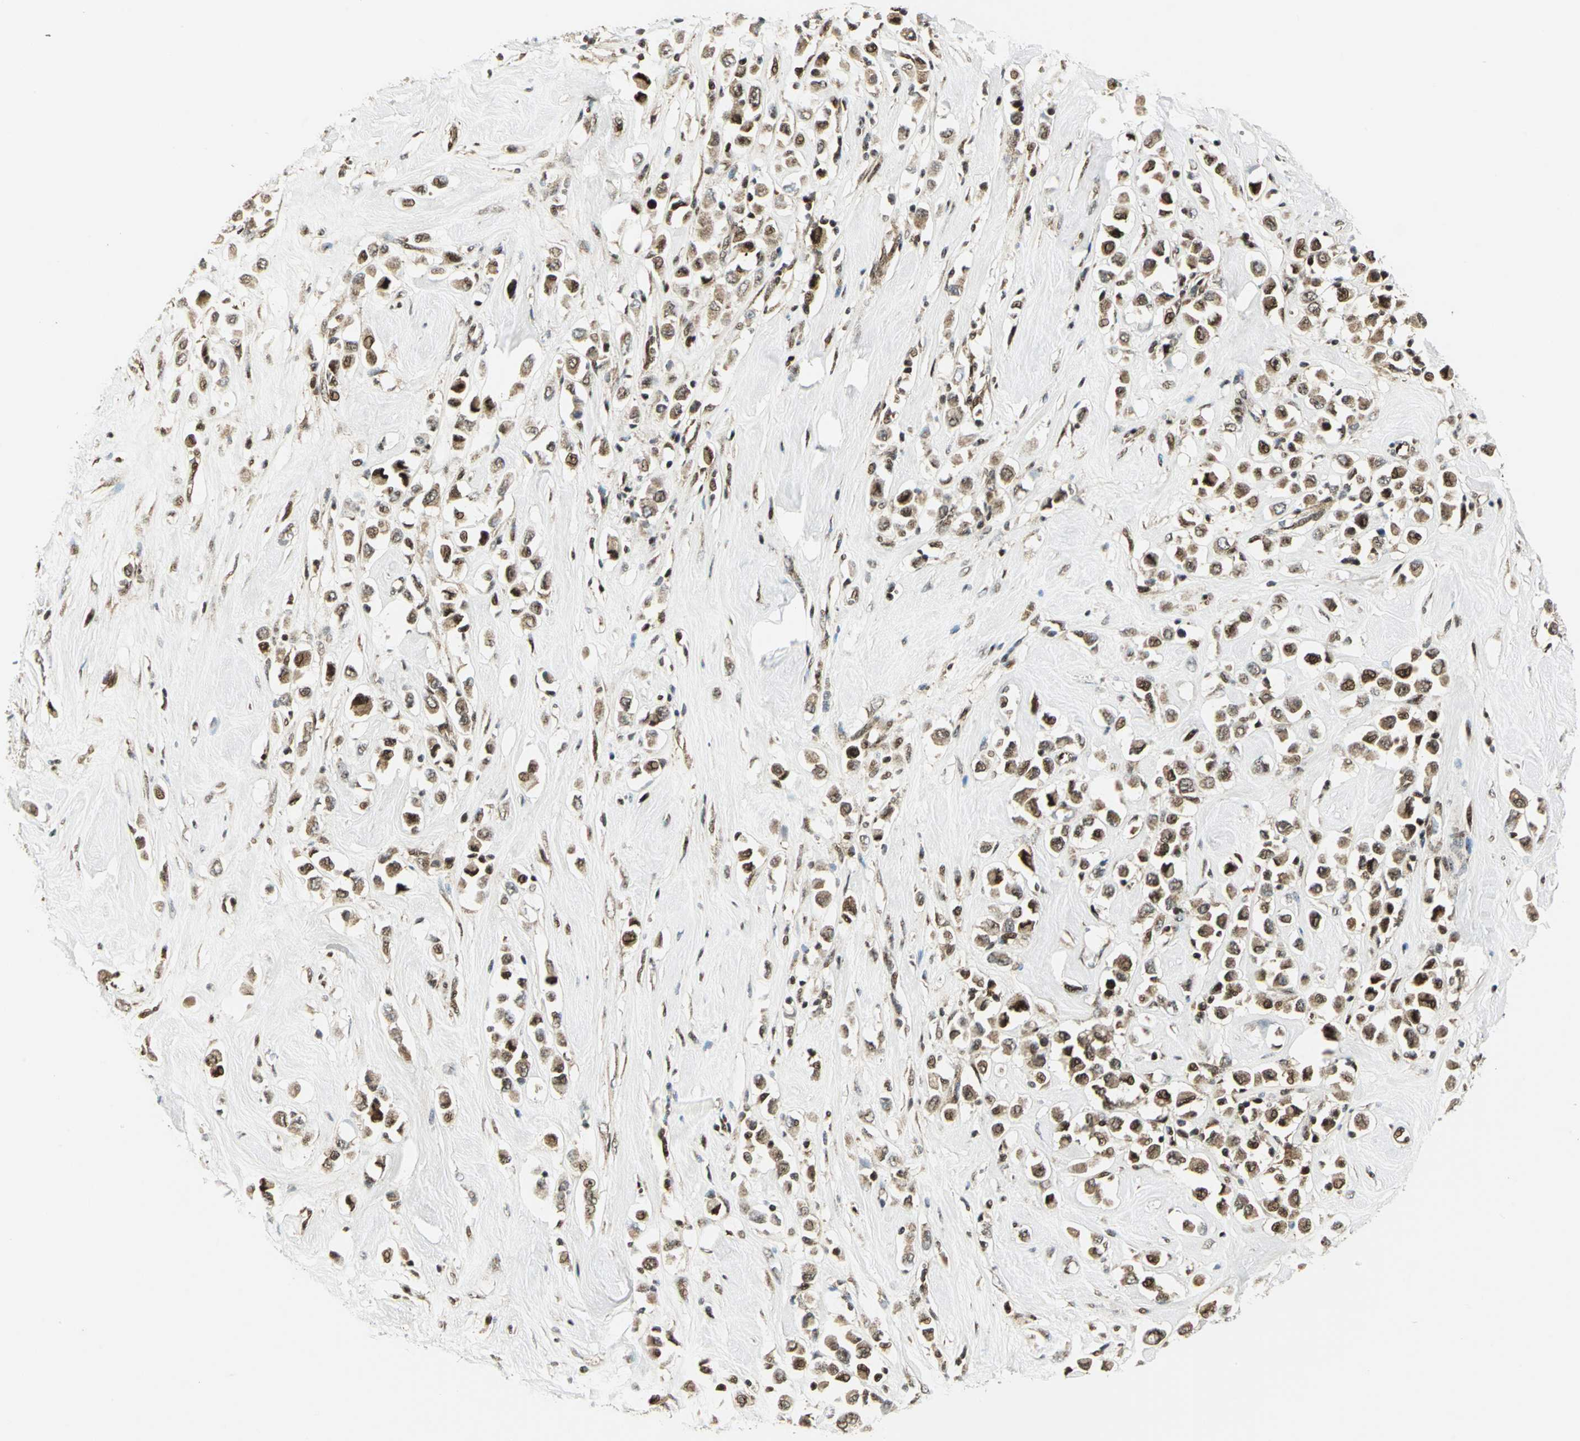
{"staining": {"intensity": "strong", "quantity": ">75%", "location": "cytoplasmic/membranous,nuclear"}, "tissue": "breast cancer", "cell_type": "Tumor cells", "image_type": "cancer", "snomed": [{"axis": "morphology", "description": "Duct carcinoma"}, {"axis": "topography", "description": "Breast"}], "caption": "IHC image of breast cancer stained for a protein (brown), which reveals high levels of strong cytoplasmic/membranous and nuclear expression in about >75% of tumor cells.", "gene": "COPS5", "patient": {"sex": "female", "age": 61}}